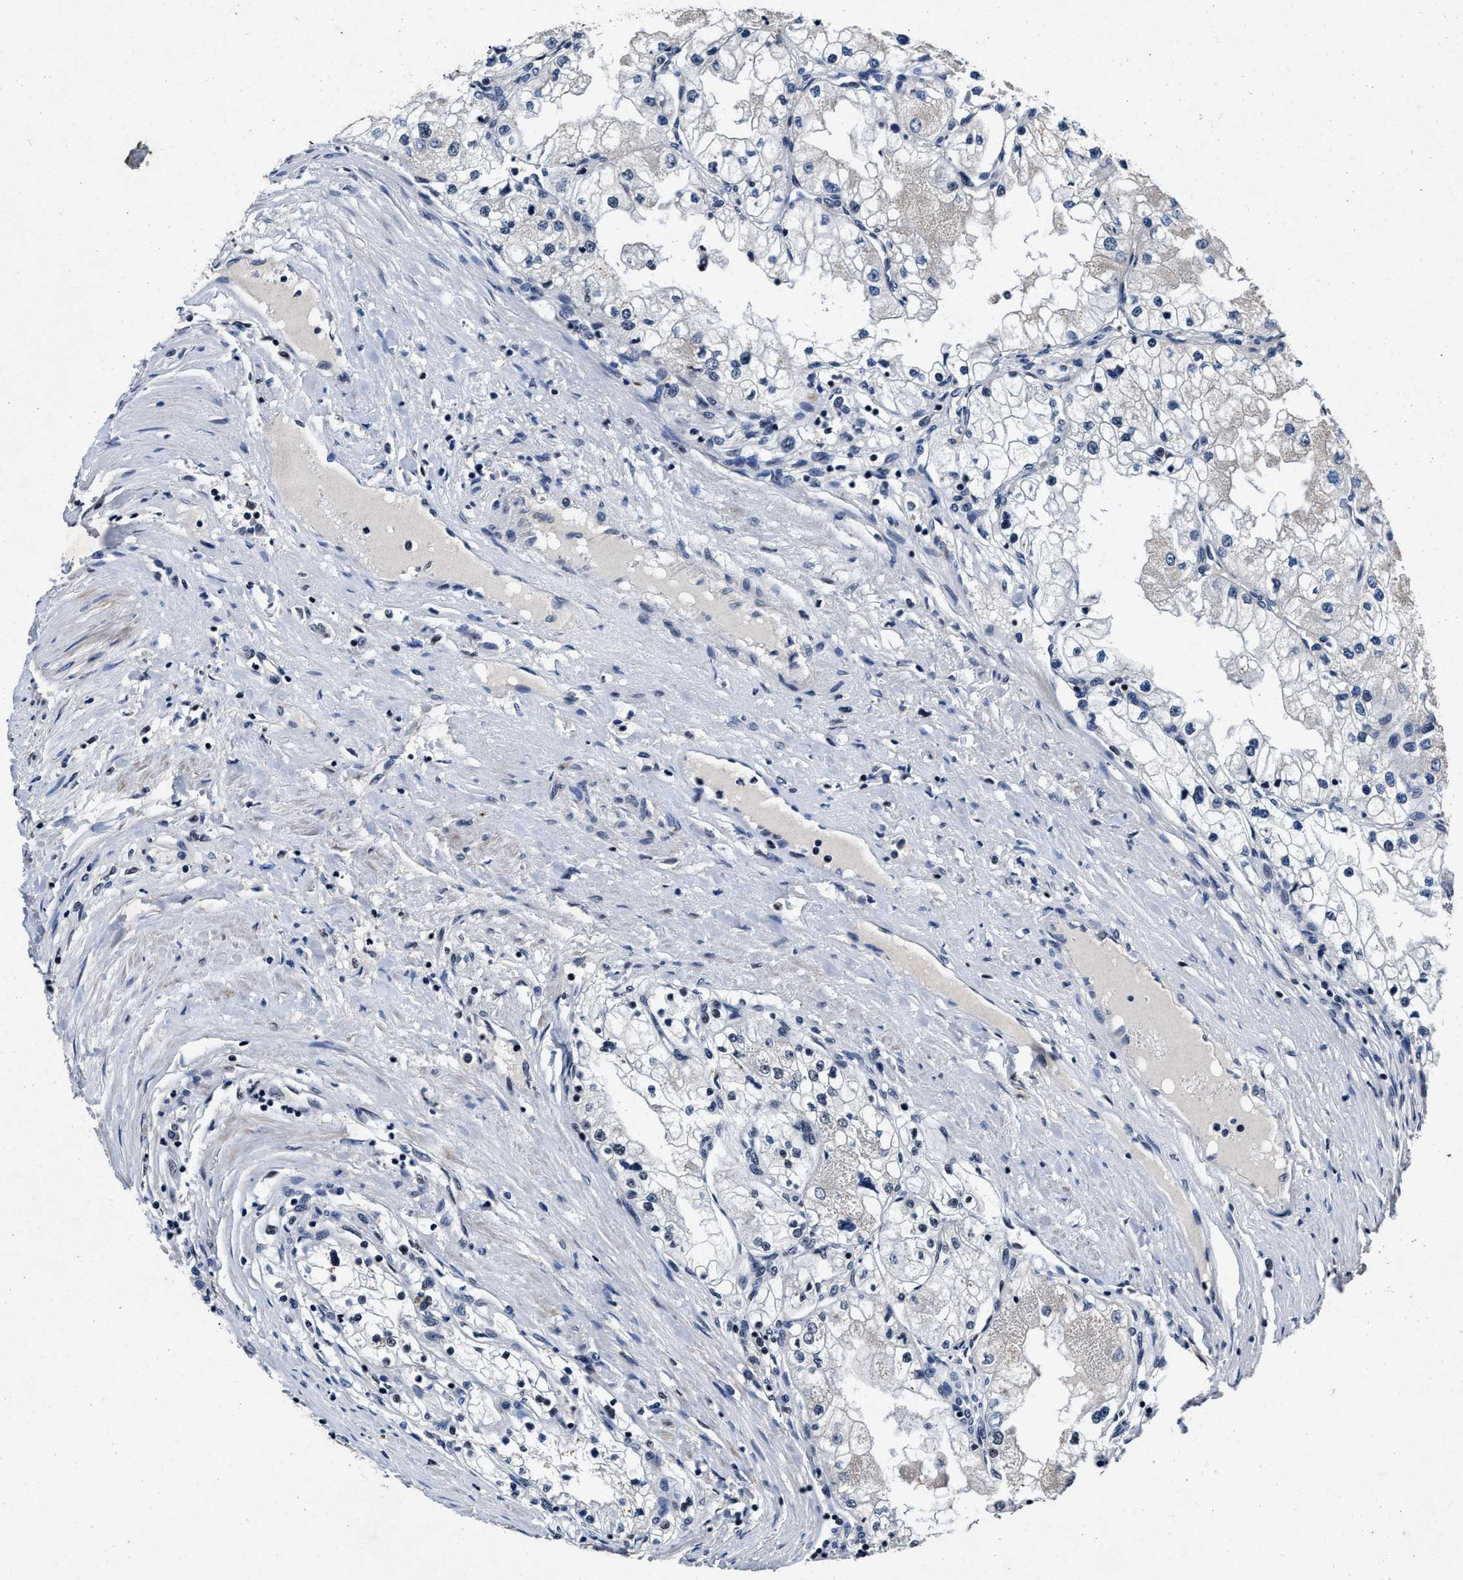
{"staining": {"intensity": "negative", "quantity": "none", "location": "none"}, "tissue": "renal cancer", "cell_type": "Tumor cells", "image_type": "cancer", "snomed": [{"axis": "morphology", "description": "Adenocarcinoma, NOS"}, {"axis": "topography", "description": "Kidney"}], "caption": "Immunohistochemistry image of neoplastic tissue: human renal adenocarcinoma stained with DAB demonstrates no significant protein staining in tumor cells.", "gene": "ZNF233", "patient": {"sex": "male", "age": 68}}